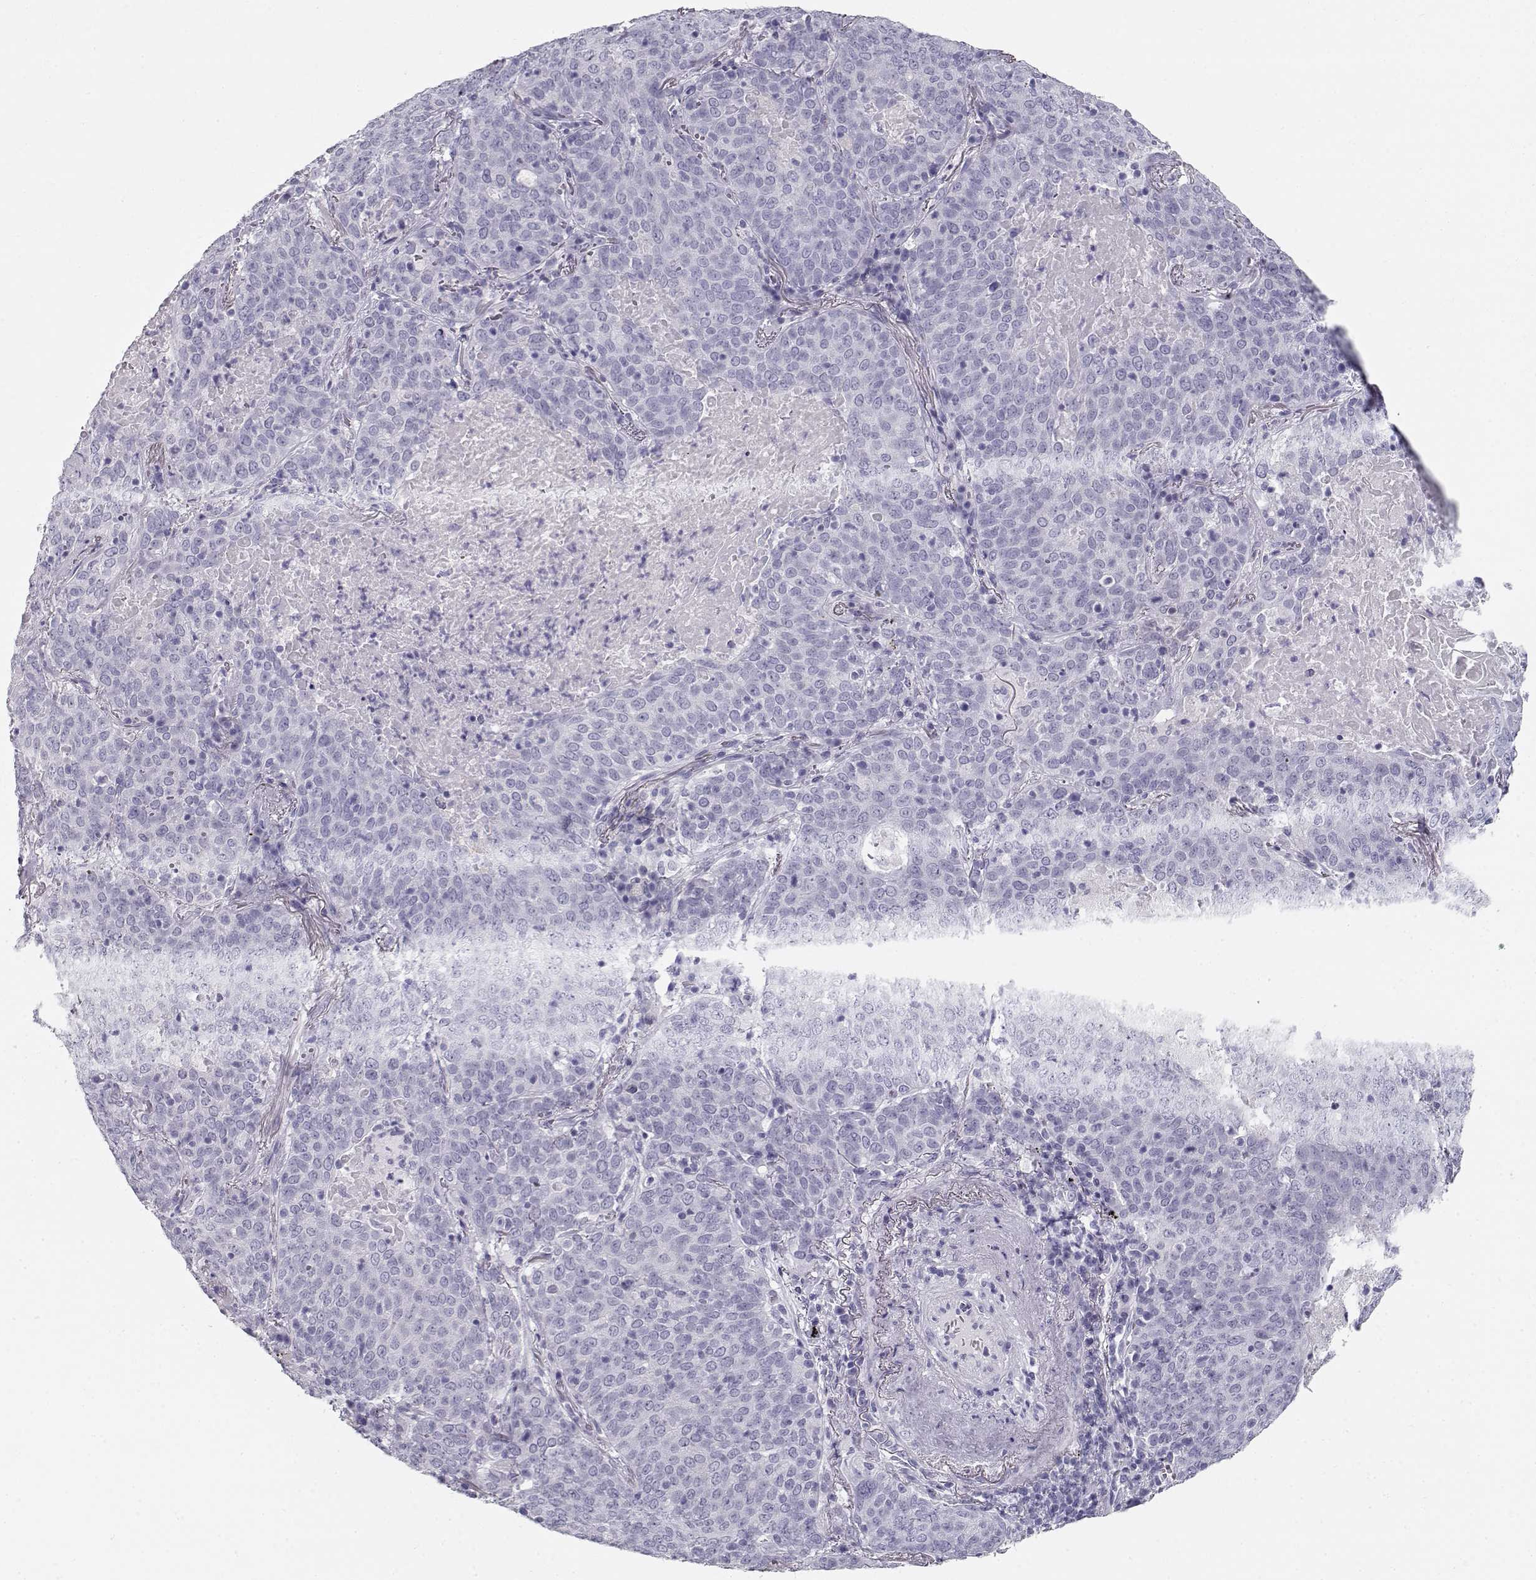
{"staining": {"intensity": "negative", "quantity": "none", "location": "none"}, "tissue": "lung cancer", "cell_type": "Tumor cells", "image_type": "cancer", "snomed": [{"axis": "morphology", "description": "Squamous cell carcinoma, NOS"}, {"axis": "topography", "description": "Lung"}], "caption": "Tumor cells are negative for brown protein staining in lung squamous cell carcinoma.", "gene": "MAGEC1", "patient": {"sex": "male", "age": 82}}